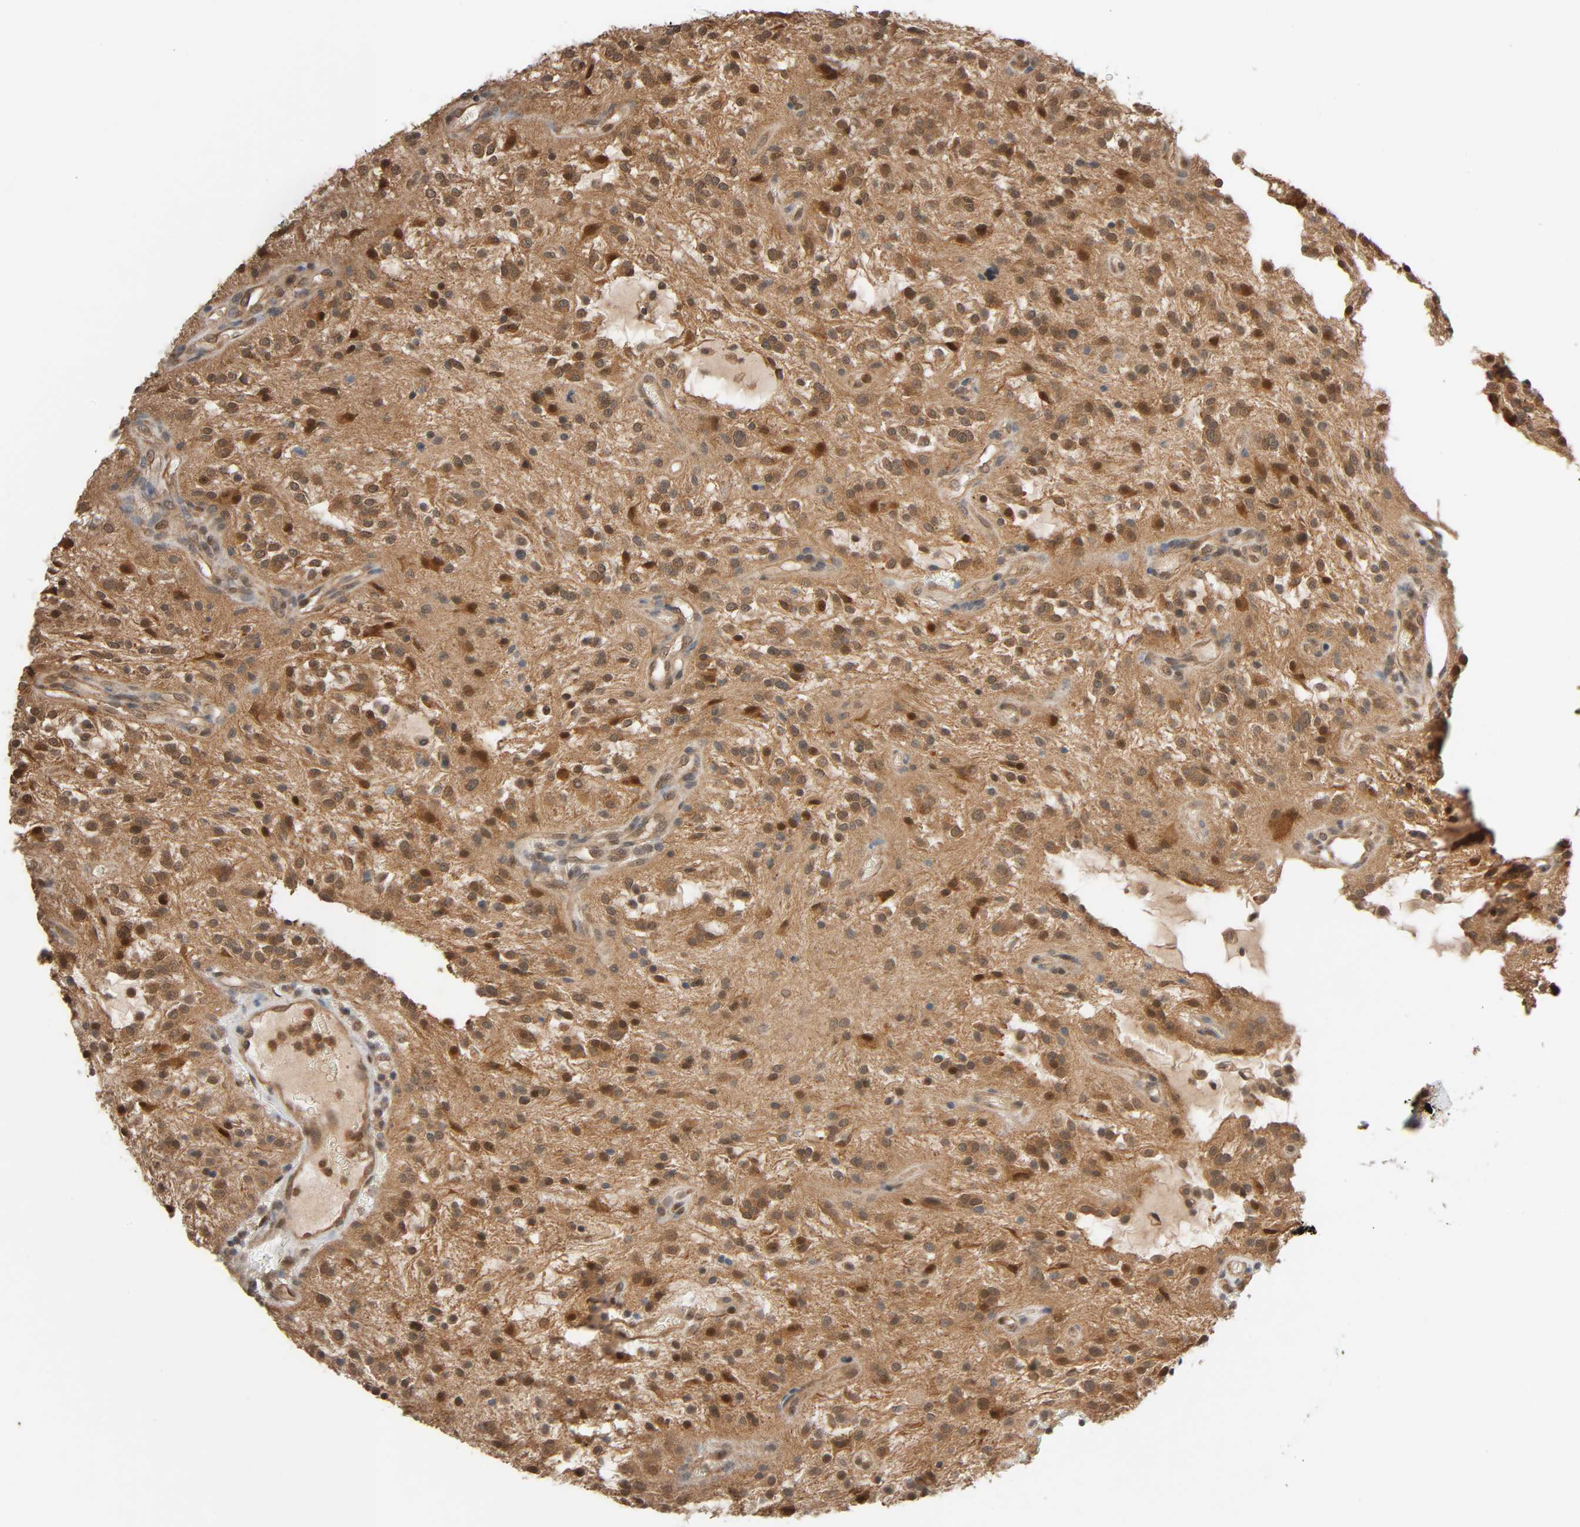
{"staining": {"intensity": "strong", "quantity": "25%-75%", "location": "cytoplasmic/membranous,nuclear"}, "tissue": "glioma", "cell_type": "Tumor cells", "image_type": "cancer", "snomed": [{"axis": "morphology", "description": "Glioma, malignant, NOS"}, {"axis": "topography", "description": "Cerebellum"}], "caption": "Approximately 25%-75% of tumor cells in glioma (malignant) display strong cytoplasmic/membranous and nuclear protein positivity as visualized by brown immunohistochemical staining.", "gene": "NEDD8", "patient": {"sex": "female", "age": 10}}